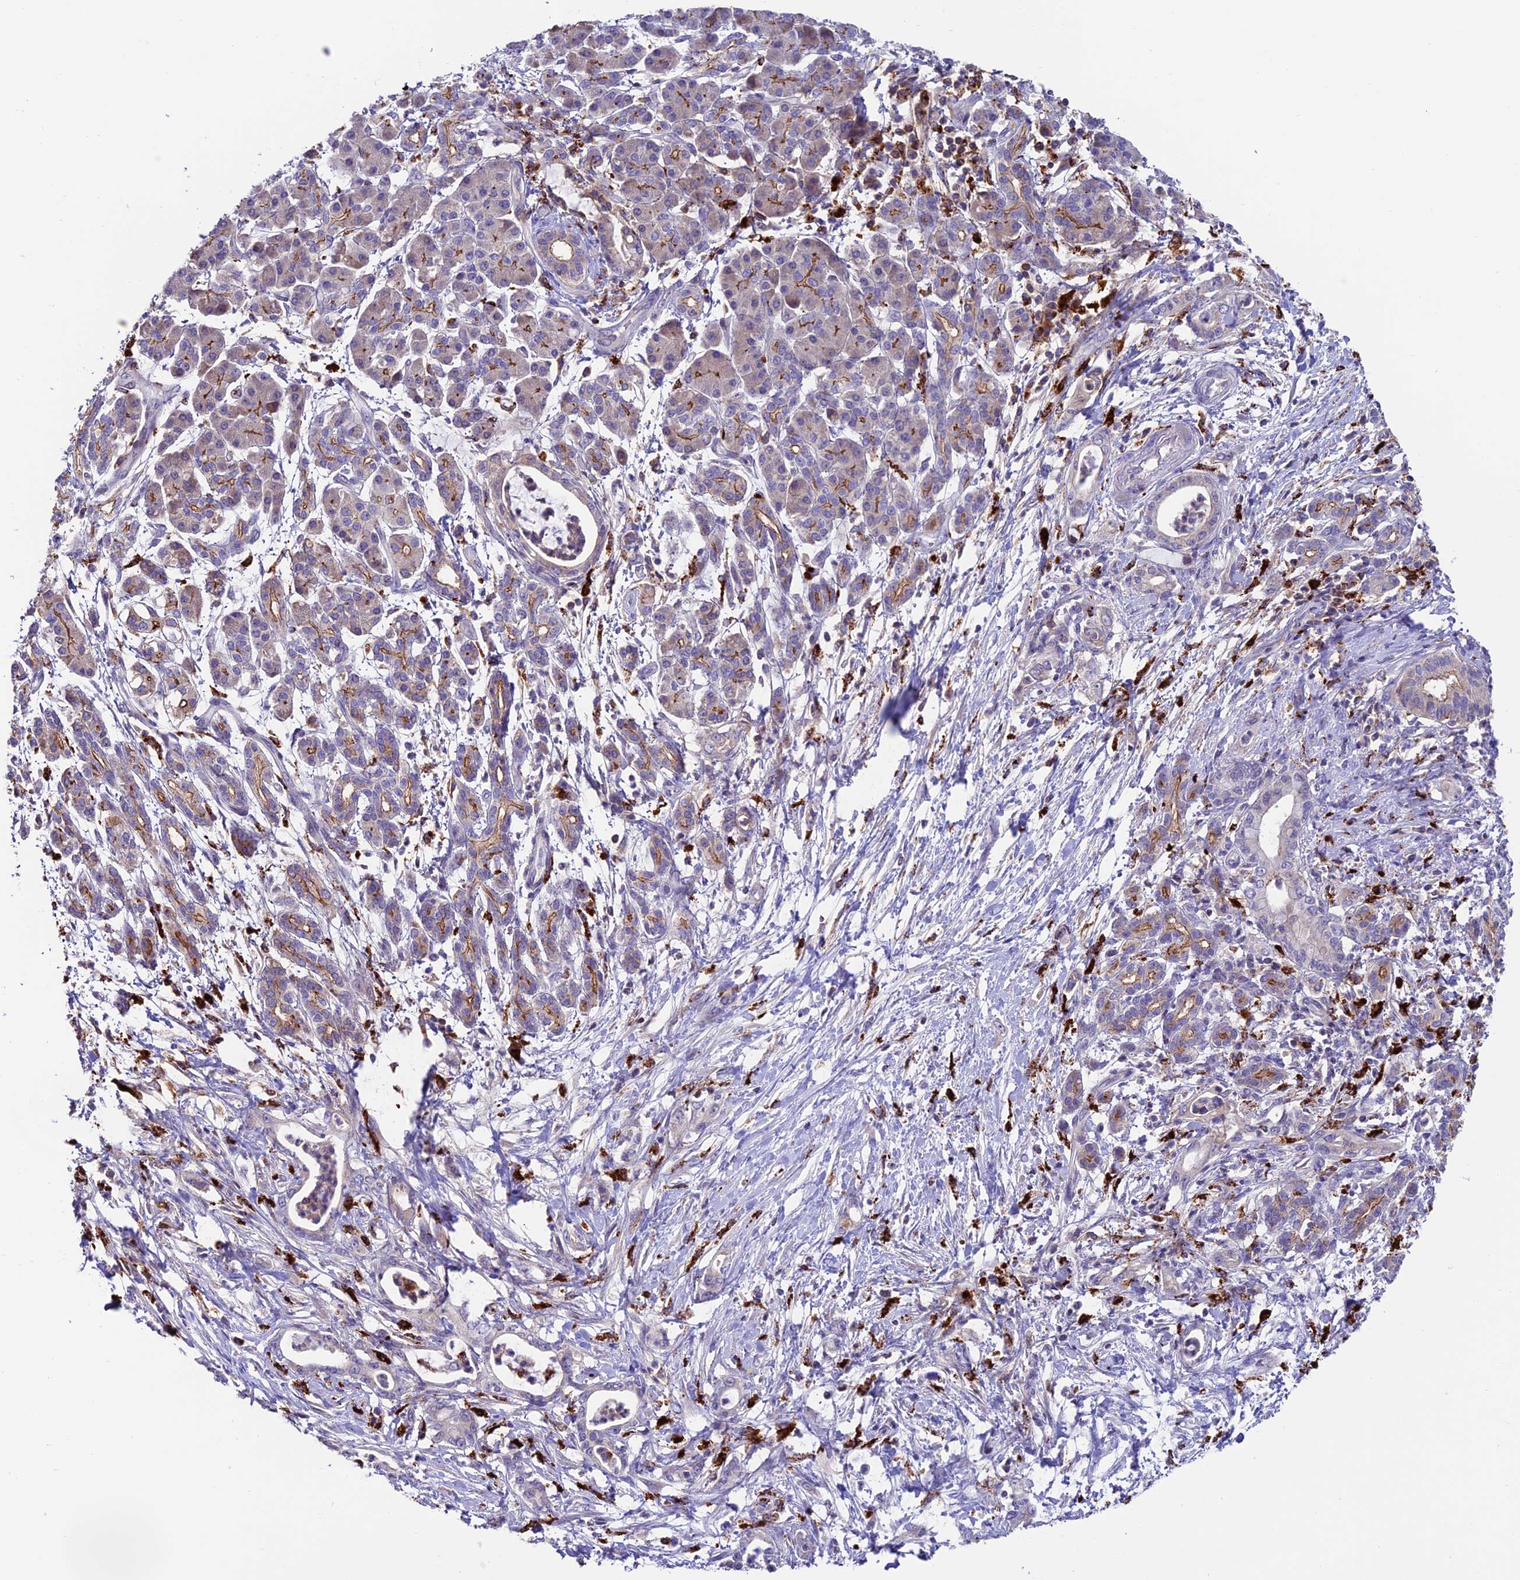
{"staining": {"intensity": "negative", "quantity": "none", "location": "none"}, "tissue": "pancreatic cancer", "cell_type": "Tumor cells", "image_type": "cancer", "snomed": [{"axis": "morphology", "description": "Normal tissue, NOS"}, {"axis": "morphology", "description": "Adenocarcinoma, NOS"}, {"axis": "topography", "description": "Pancreas"}], "caption": "Tumor cells show no significant positivity in adenocarcinoma (pancreatic).", "gene": "ARHGEF18", "patient": {"sex": "female", "age": 55}}